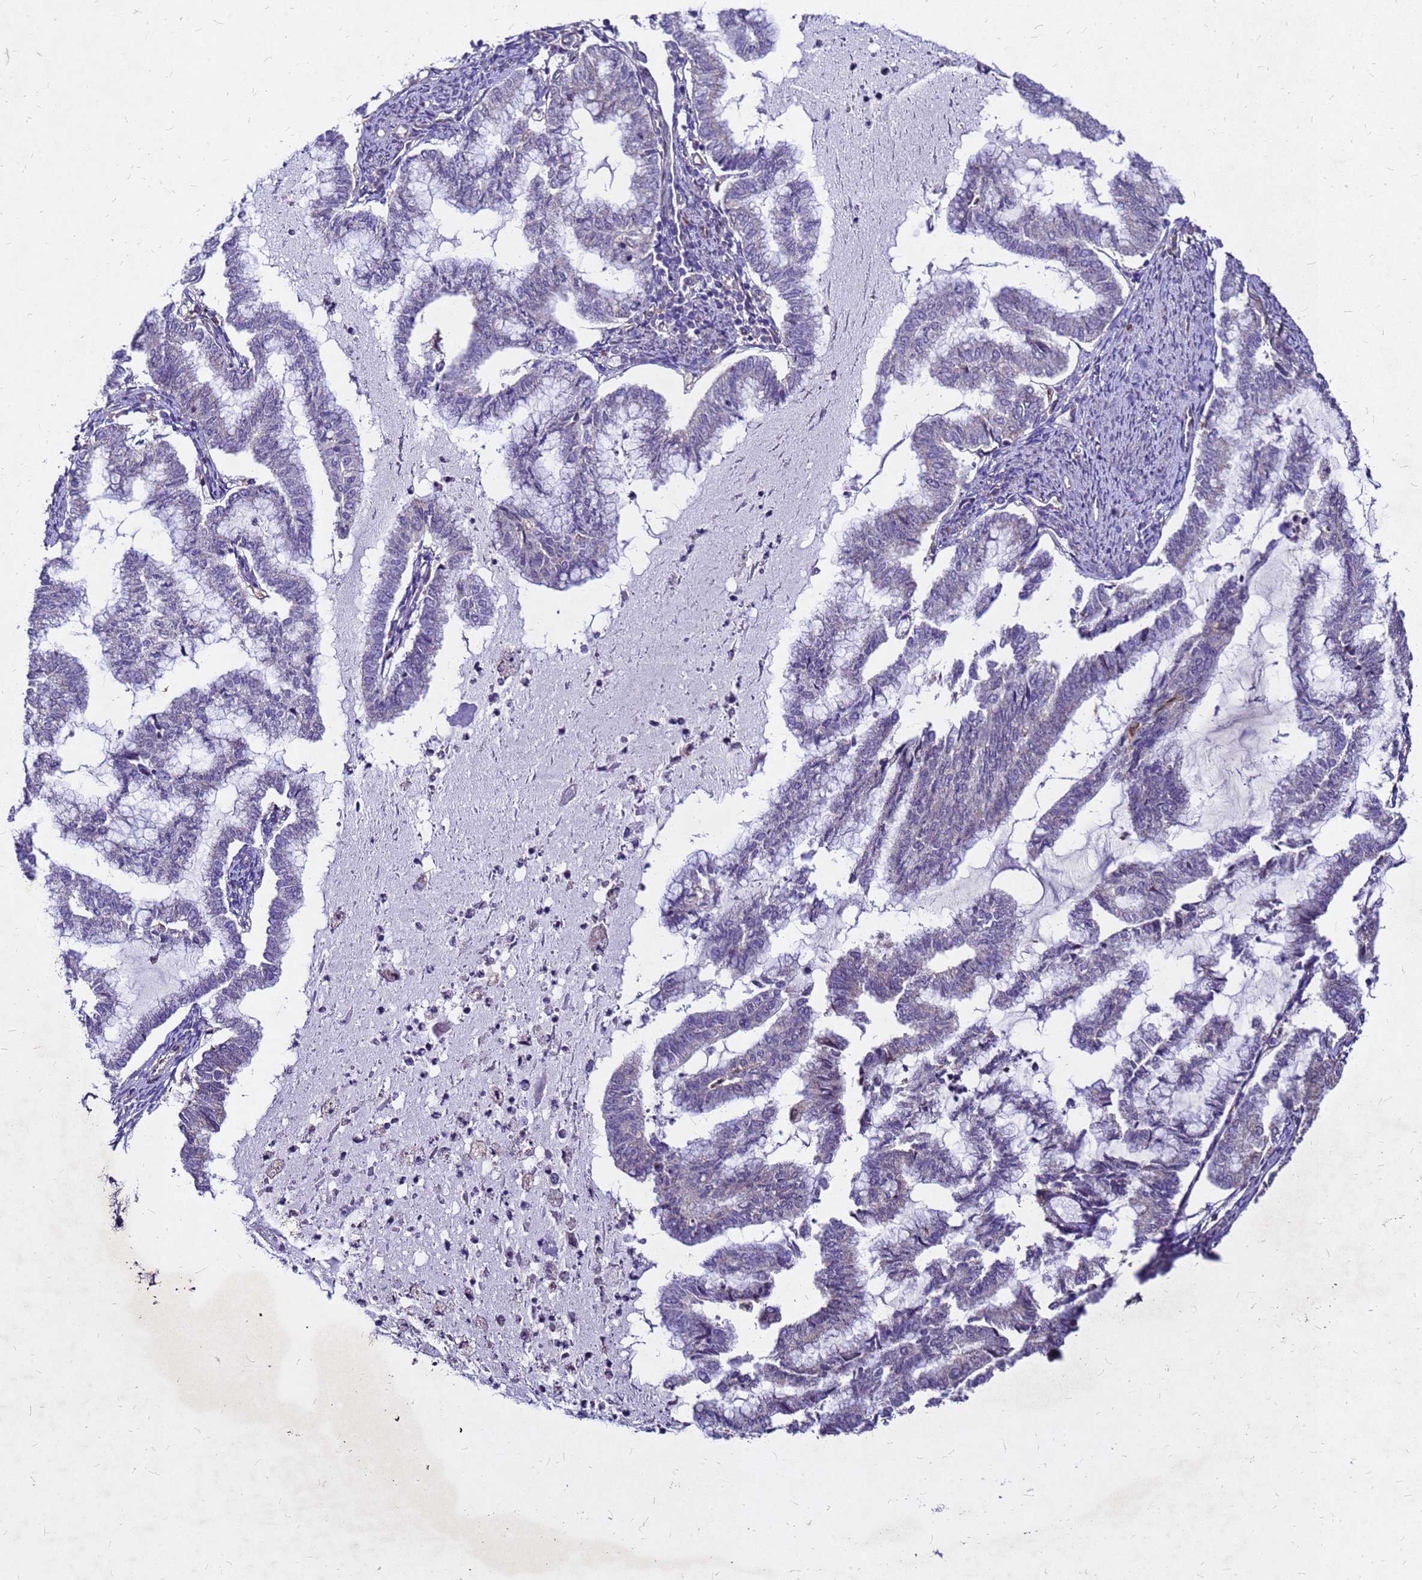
{"staining": {"intensity": "negative", "quantity": "none", "location": "none"}, "tissue": "endometrial cancer", "cell_type": "Tumor cells", "image_type": "cancer", "snomed": [{"axis": "morphology", "description": "Adenocarcinoma, NOS"}, {"axis": "topography", "description": "Endometrium"}], "caption": "This is an IHC photomicrograph of human endometrial adenocarcinoma. There is no staining in tumor cells.", "gene": "DUSP23", "patient": {"sex": "female", "age": 79}}